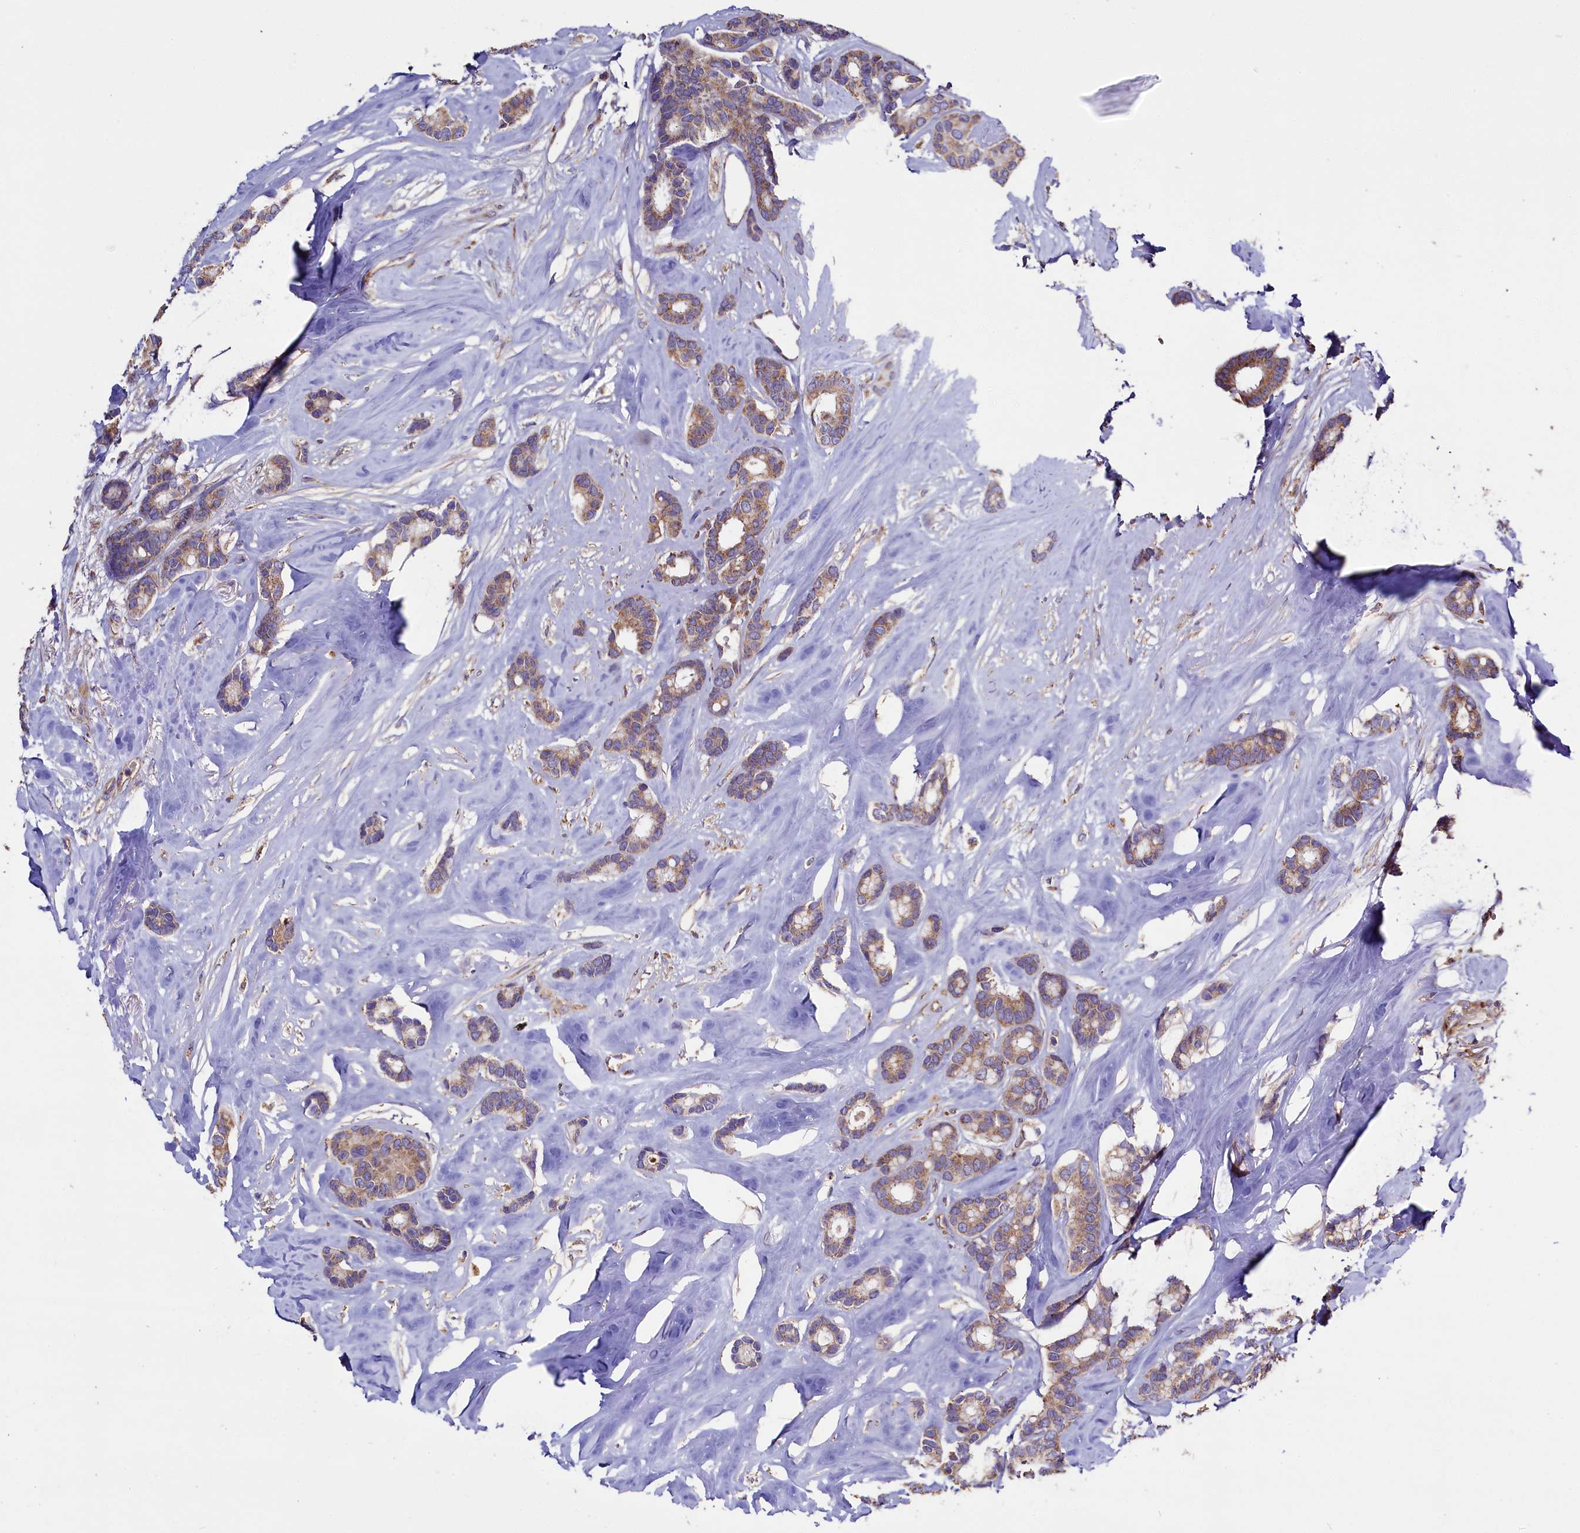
{"staining": {"intensity": "moderate", "quantity": ">75%", "location": "cytoplasmic/membranous"}, "tissue": "breast cancer", "cell_type": "Tumor cells", "image_type": "cancer", "snomed": [{"axis": "morphology", "description": "Duct carcinoma"}, {"axis": "topography", "description": "Breast"}], "caption": "Moderate cytoplasmic/membranous positivity for a protein is seen in about >75% of tumor cells of breast intraductal carcinoma using immunohistochemistry.", "gene": "ZSWIM1", "patient": {"sex": "female", "age": 87}}